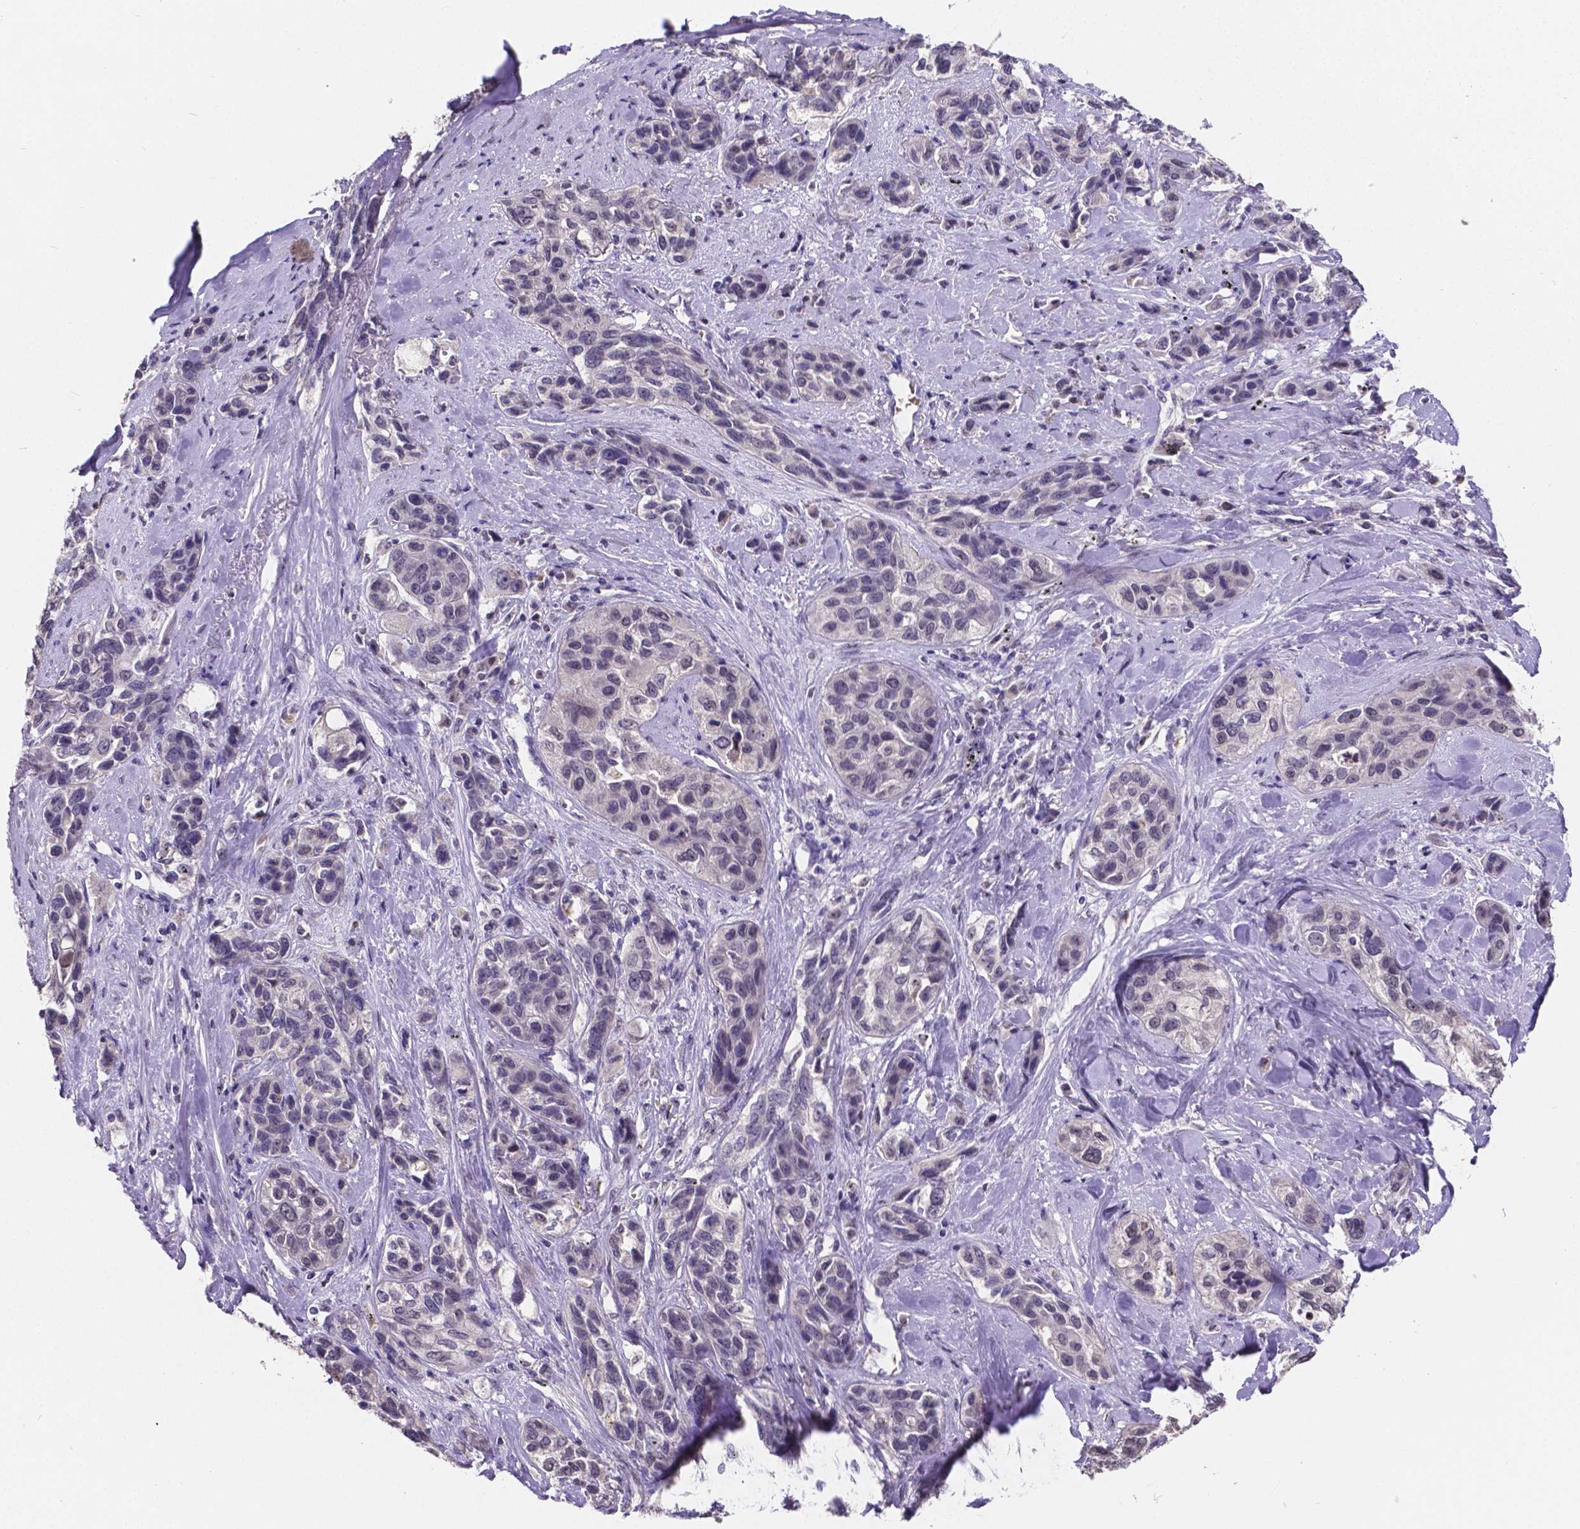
{"staining": {"intensity": "negative", "quantity": "none", "location": "none"}, "tissue": "lung cancer", "cell_type": "Tumor cells", "image_type": "cancer", "snomed": [{"axis": "morphology", "description": "Squamous cell carcinoma, NOS"}, {"axis": "topography", "description": "Lung"}], "caption": "DAB (3,3'-diaminobenzidine) immunohistochemical staining of human lung squamous cell carcinoma reveals no significant positivity in tumor cells. Brightfield microscopy of immunohistochemistry (IHC) stained with DAB (3,3'-diaminobenzidine) (brown) and hematoxylin (blue), captured at high magnification.", "gene": "CTNNA2", "patient": {"sex": "female", "age": 70}}